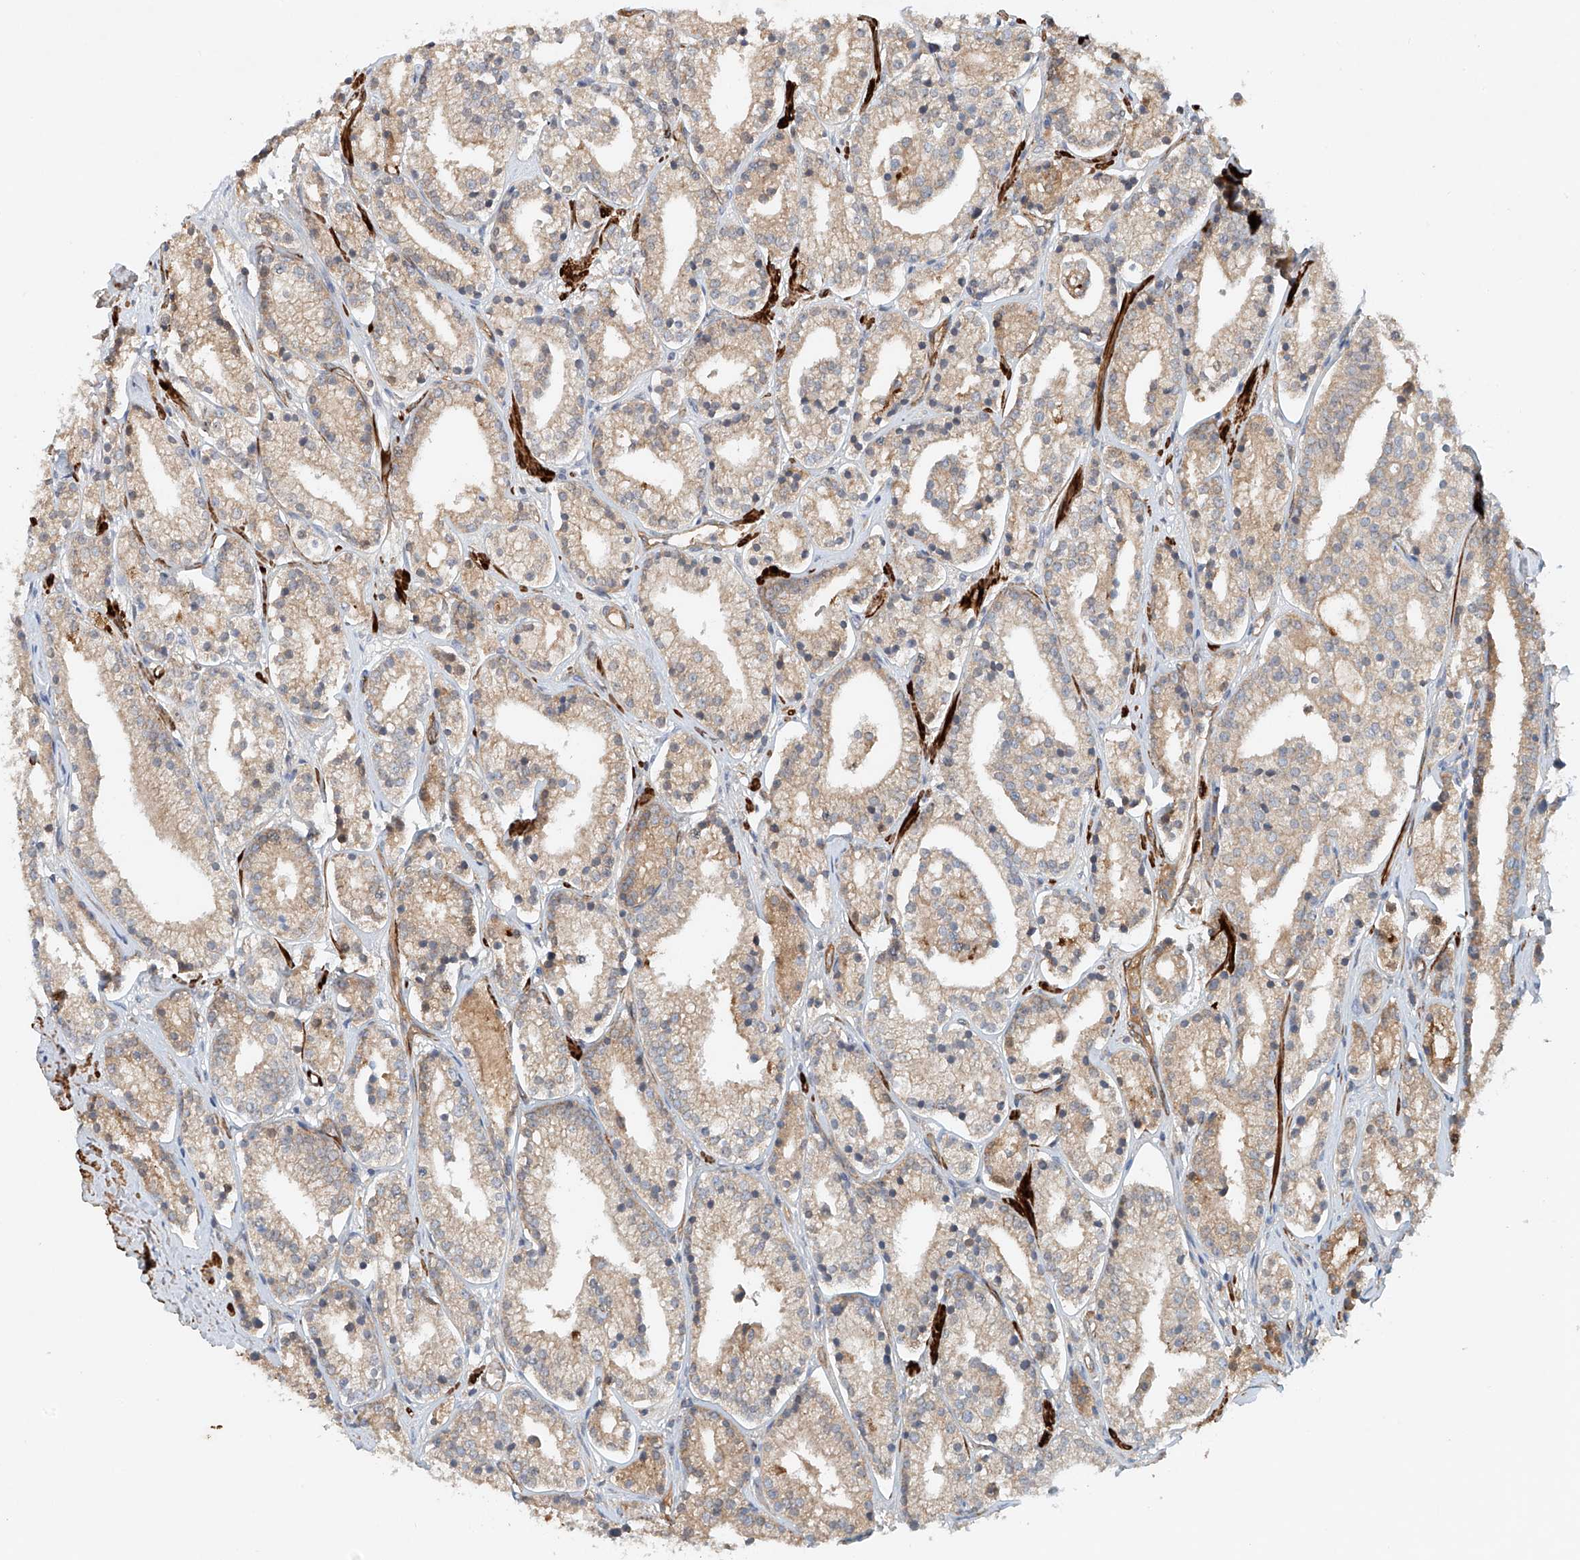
{"staining": {"intensity": "weak", "quantity": "25%-75%", "location": "cytoplasmic/membranous"}, "tissue": "prostate cancer", "cell_type": "Tumor cells", "image_type": "cancer", "snomed": [{"axis": "morphology", "description": "Adenocarcinoma, High grade"}, {"axis": "topography", "description": "Prostate"}], "caption": "Immunohistochemistry of human prostate high-grade adenocarcinoma demonstrates low levels of weak cytoplasmic/membranous expression in about 25%-75% of tumor cells. Nuclei are stained in blue.", "gene": "LYRM9", "patient": {"sex": "male", "age": 69}}